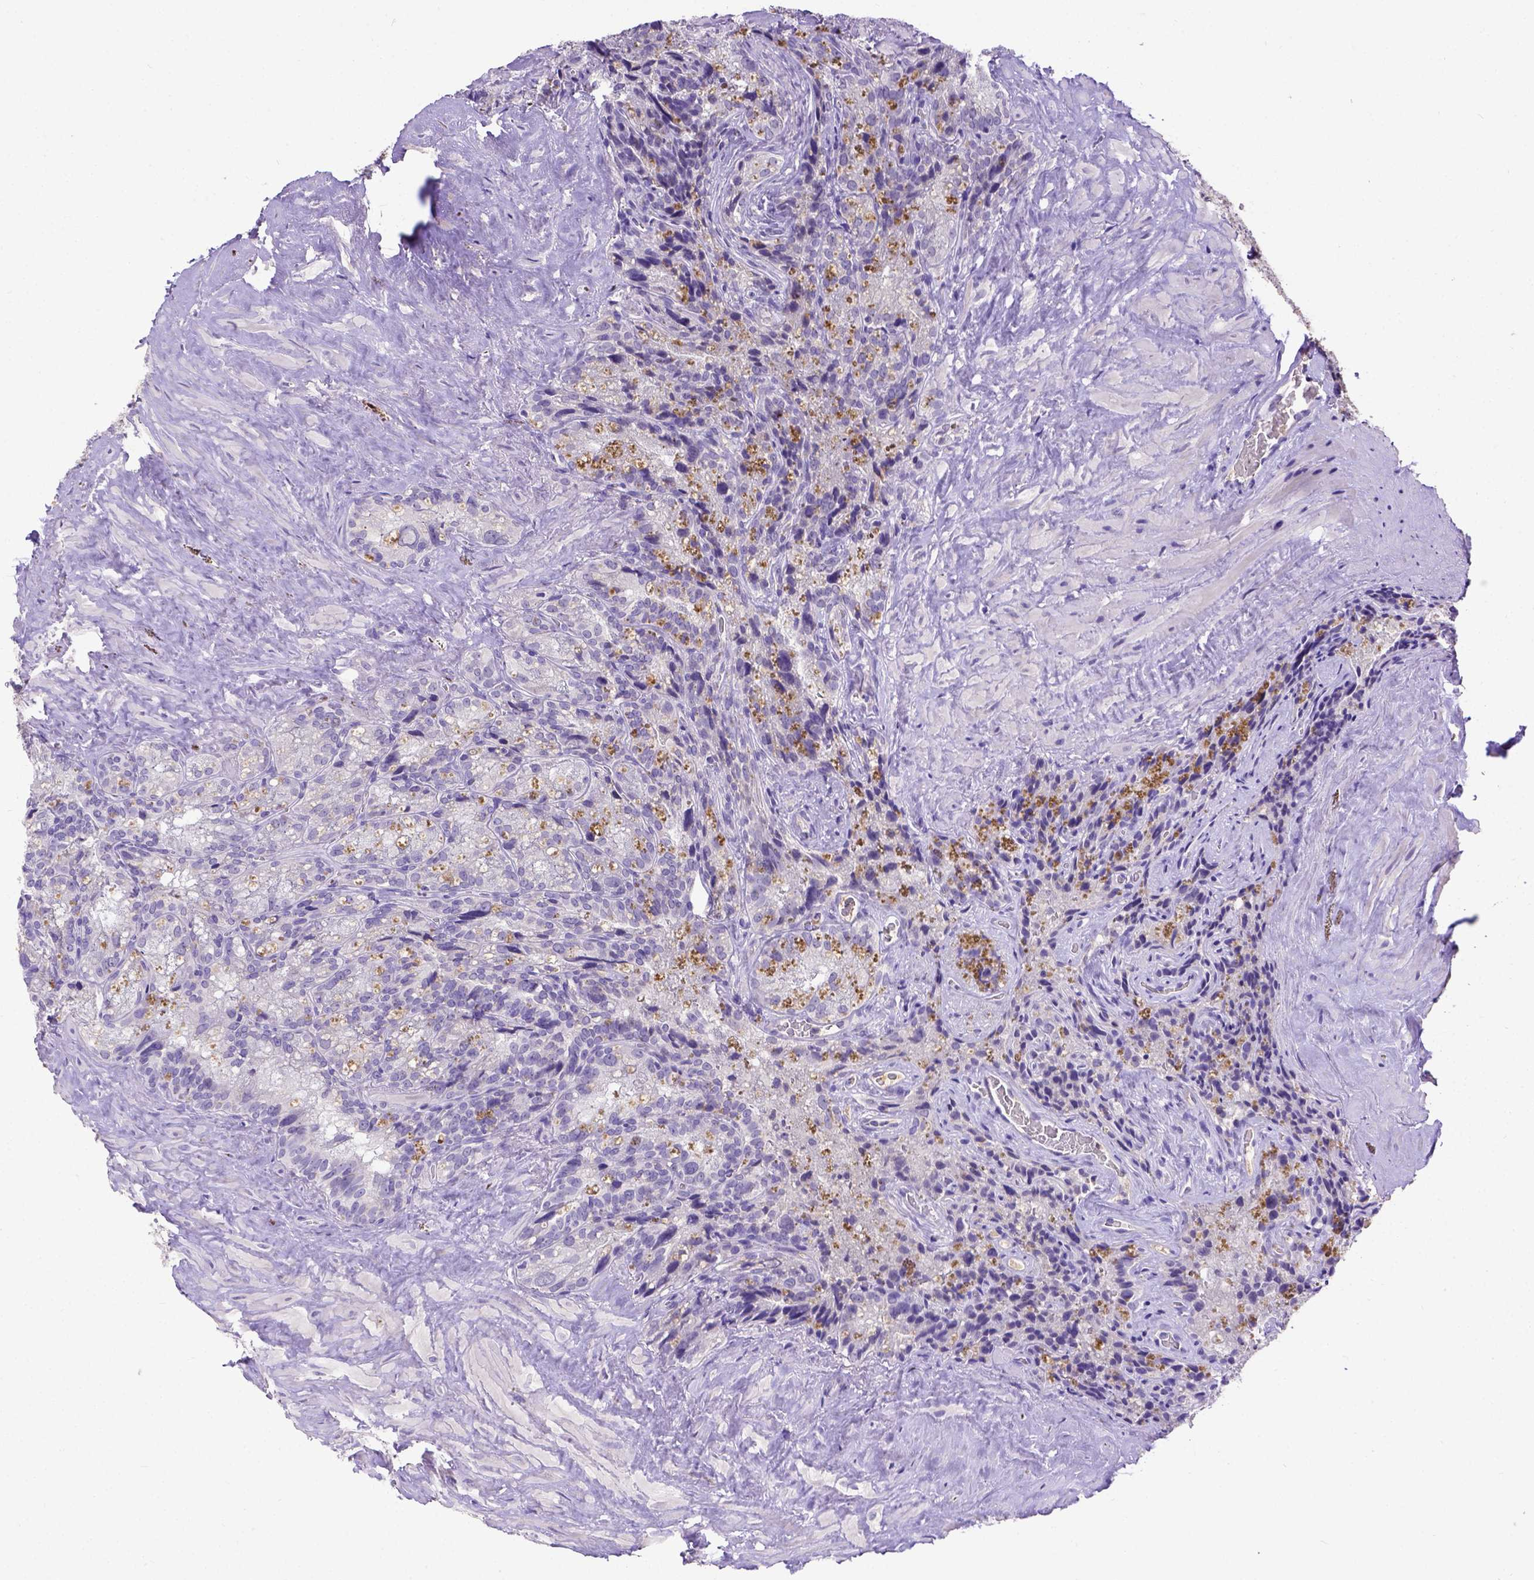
{"staining": {"intensity": "negative", "quantity": "none", "location": "none"}, "tissue": "seminal vesicle", "cell_type": "Glandular cells", "image_type": "normal", "snomed": [{"axis": "morphology", "description": "Normal tissue, NOS"}, {"axis": "topography", "description": "Prostate"}, {"axis": "topography", "description": "Seminal veicle"}], "caption": "Immunohistochemistry of unremarkable human seminal vesicle displays no positivity in glandular cells. (IHC, brightfield microscopy, high magnification).", "gene": "B3GAT1", "patient": {"sex": "male", "age": 71}}